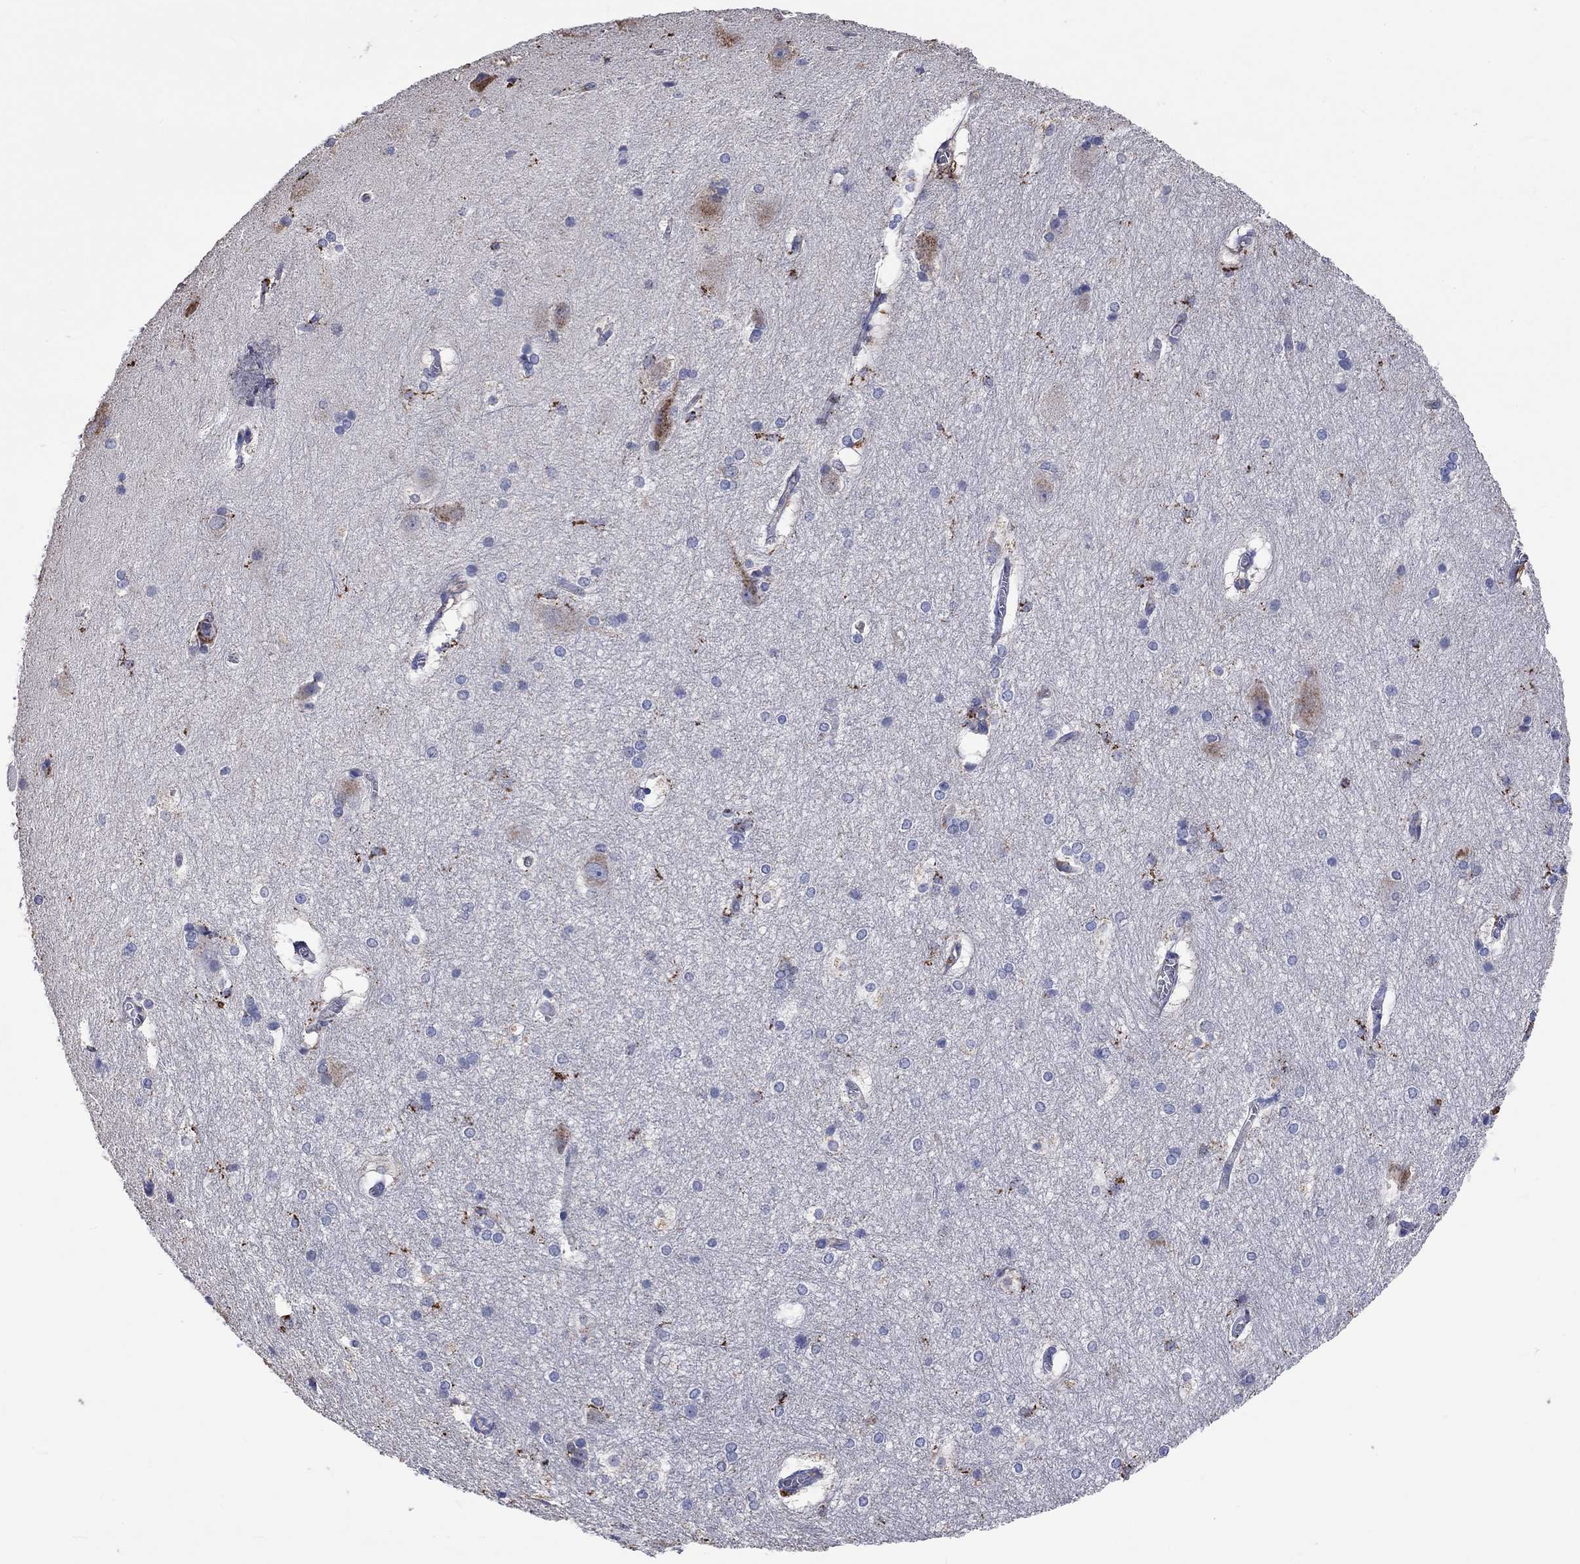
{"staining": {"intensity": "negative", "quantity": "none", "location": "none"}, "tissue": "hippocampus", "cell_type": "Glial cells", "image_type": "normal", "snomed": [{"axis": "morphology", "description": "Normal tissue, NOS"}, {"axis": "topography", "description": "Cerebral cortex"}, {"axis": "topography", "description": "Hippocampus"}], "caption": "Photomicrograph shows no significant protein expression in glial cells of normal hippocampus.", "gene": "CTSB", "patient": {"sex": "female", "age": 19}}